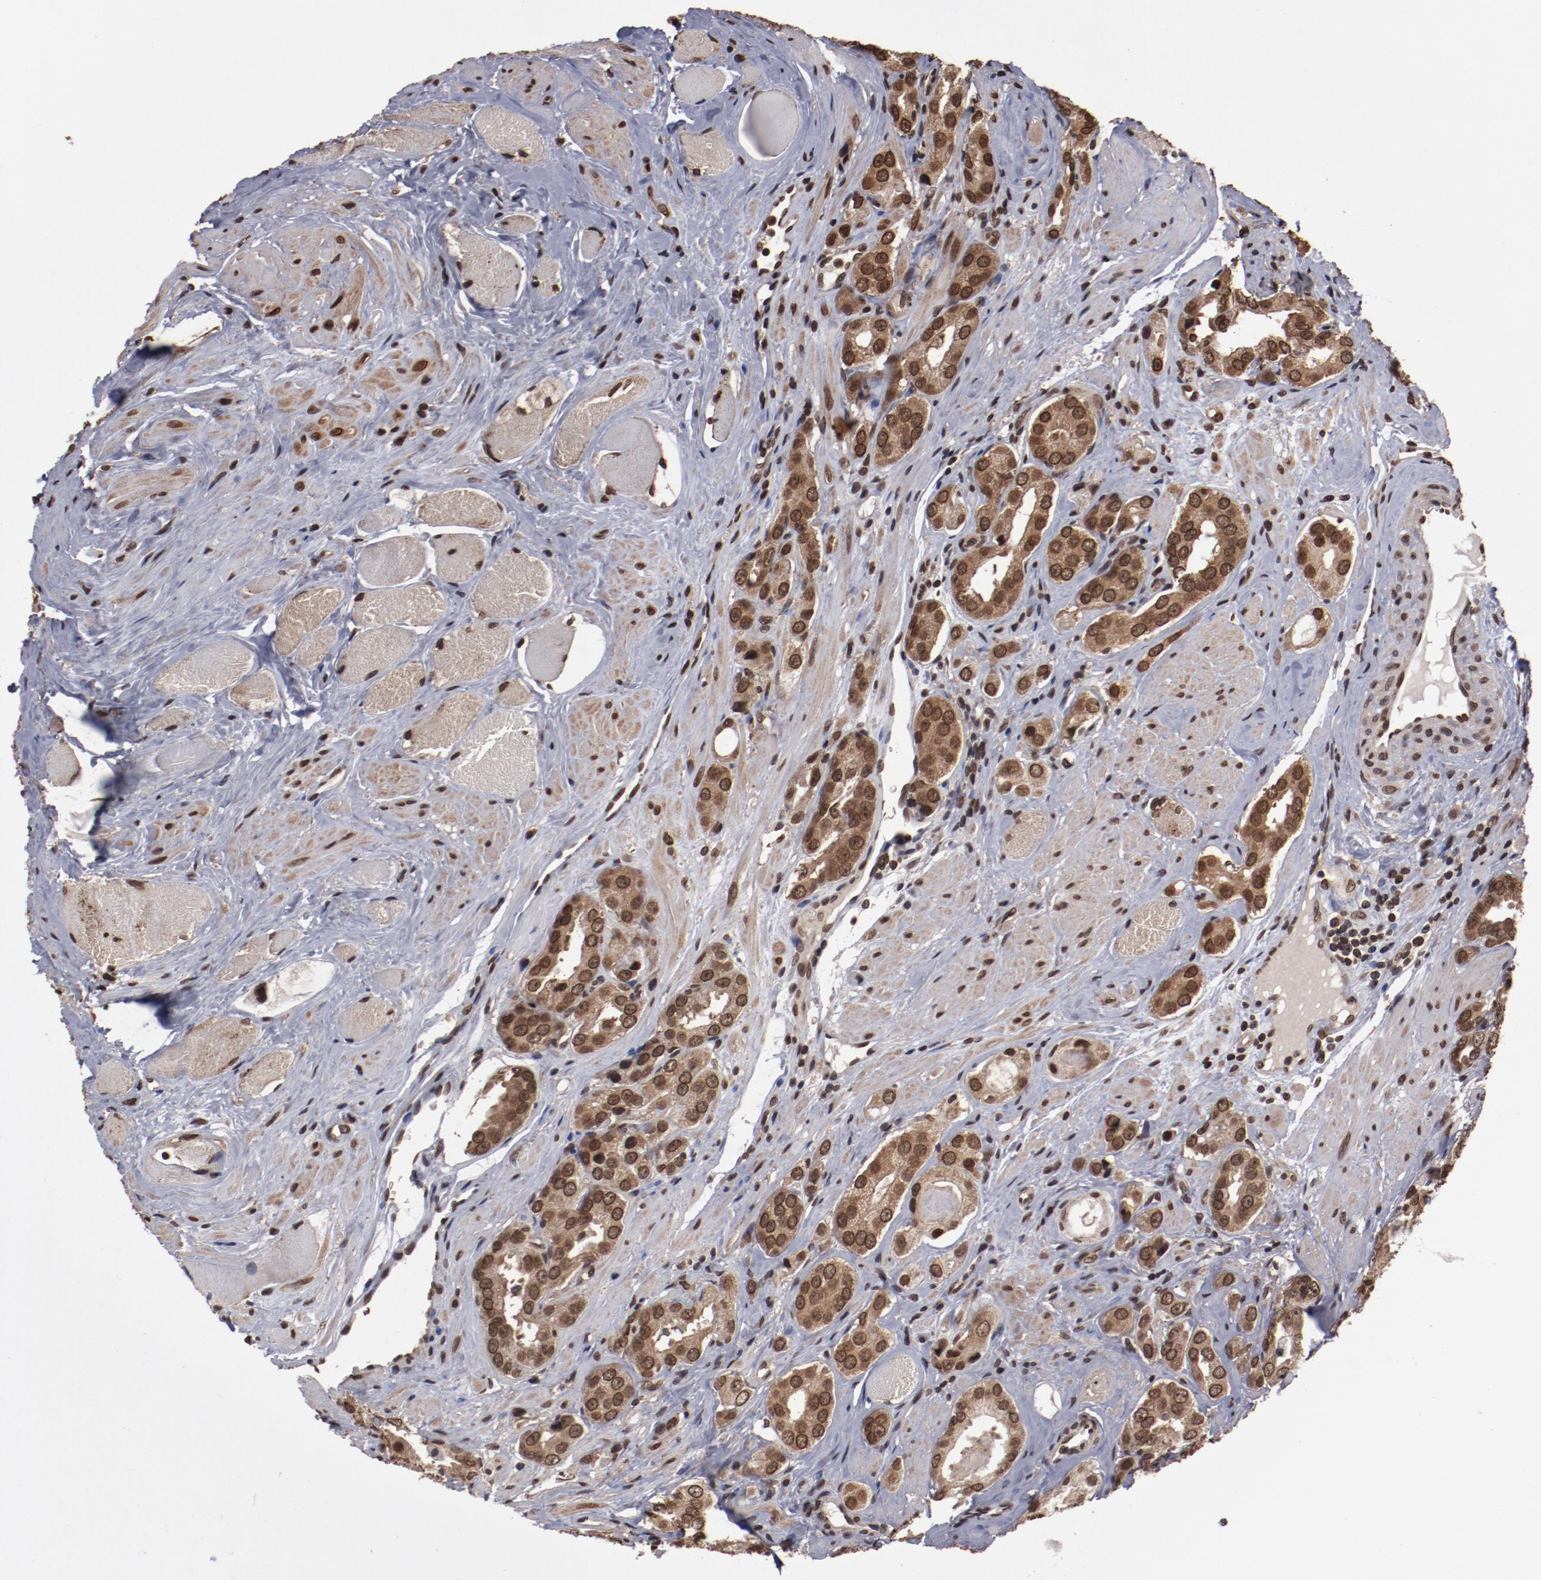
{"staining": {"intensity": "moderate", "quantity": ">75%", "location": "cytoplasmic/membranous,nuclear"}, "tissue": "prostate cancer", "cell_type": "Tumor cells", "image_type": "cancer", "snomed": [{"axis": "morphology", "description": "Adenocarcinoma, Medium grade"}, {"axis": "topography", "description": "Prostate"}], "caption": "Human prostate adenocarcinoma (medium-grade) stained for a protein (brown) displays moderate cytoplasmic/membranous and nuclear positive positivity in approximately >75% of tumor cells.", "gene": "AKT1", "patient": {"sex": "male", "age": 53}}